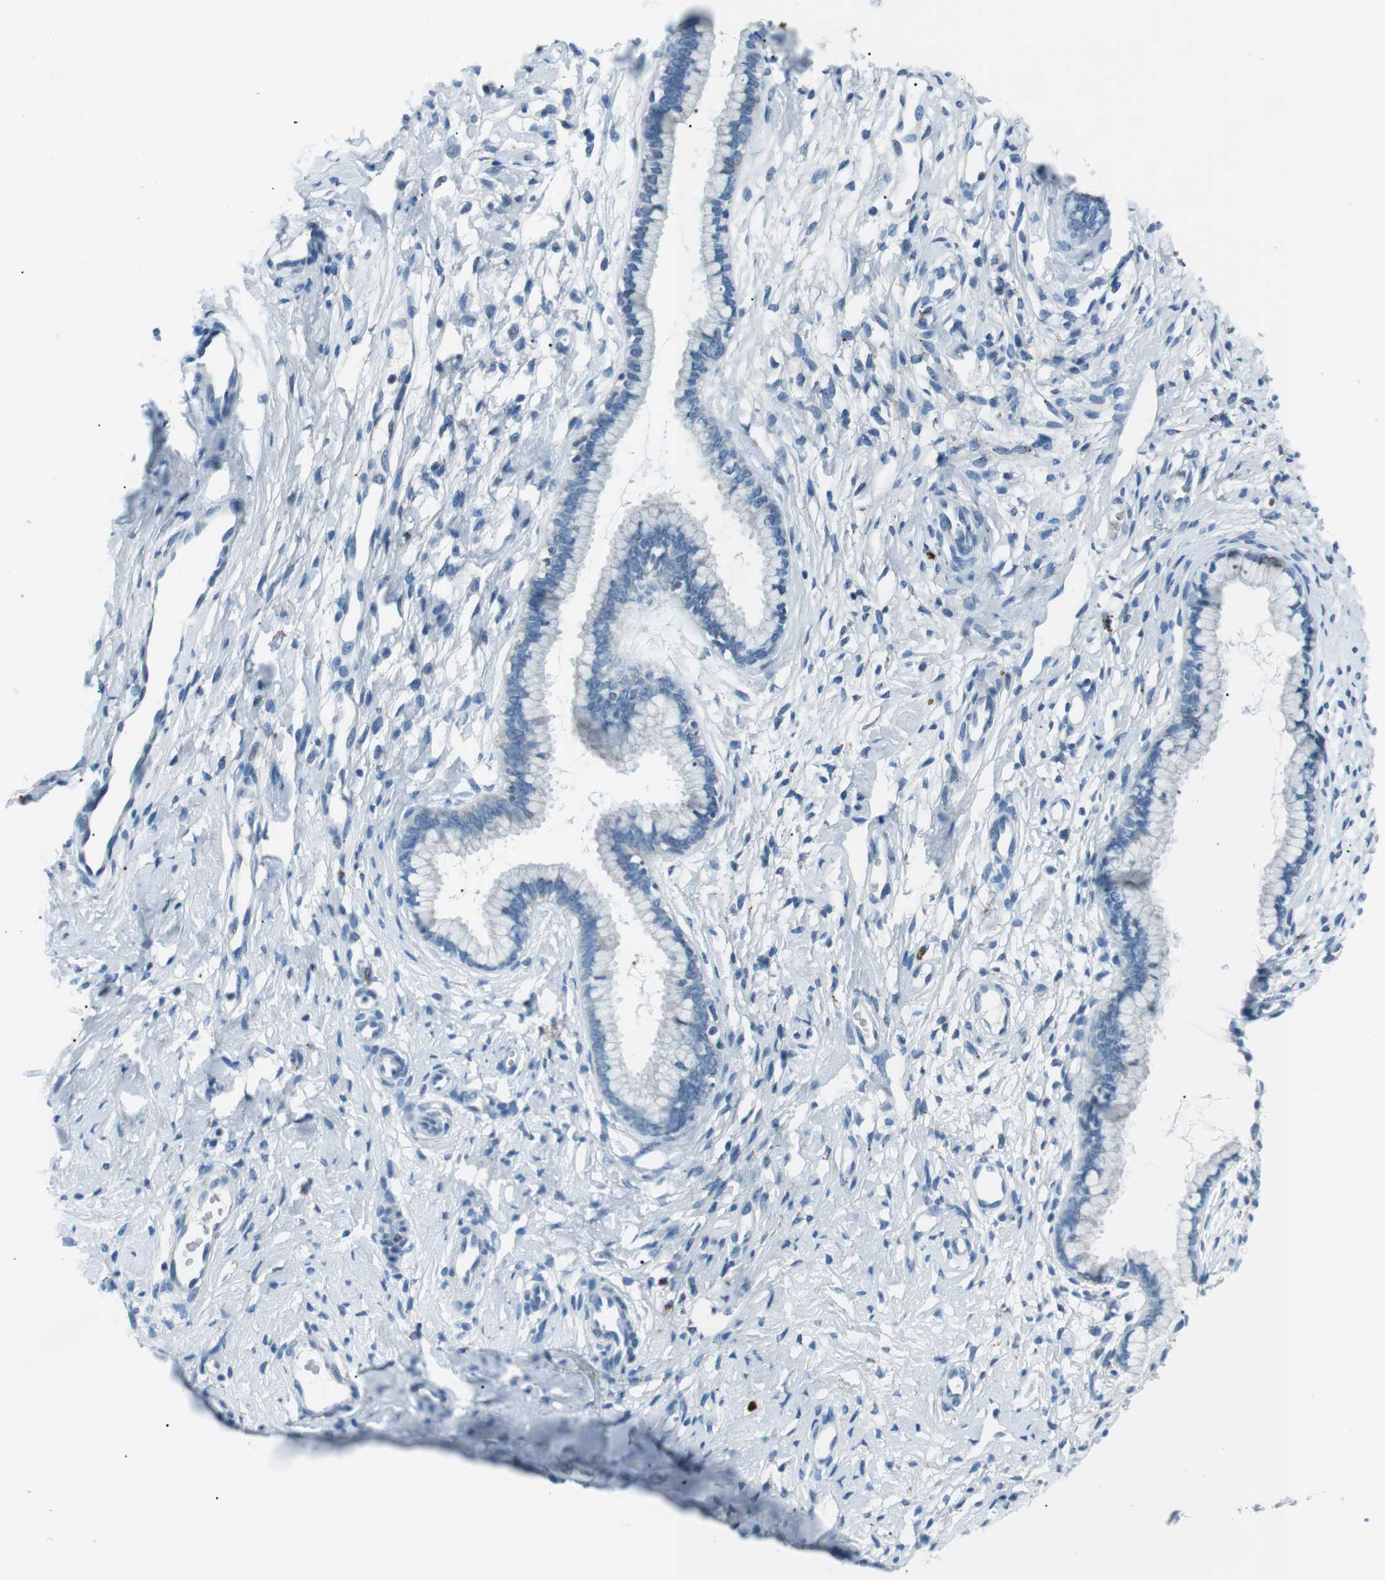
{"staining": {"intensity": "negative", "quantity": "none", "location": "none"}, "tissue": "cervix", "cell_type": "Glandular cells", "image_type": "normal", "snomed": [{"axis": "morphology", "description": "Normal tissue, NOS"}, {"axis": "topography", "description": "Cervix"}], "caption": "Immunohistochemistry of benign human cervix exhibits no staining in glandular cells.", "gene": "ST6GAL1", "patient": {"sex": "female", "age": 65}}